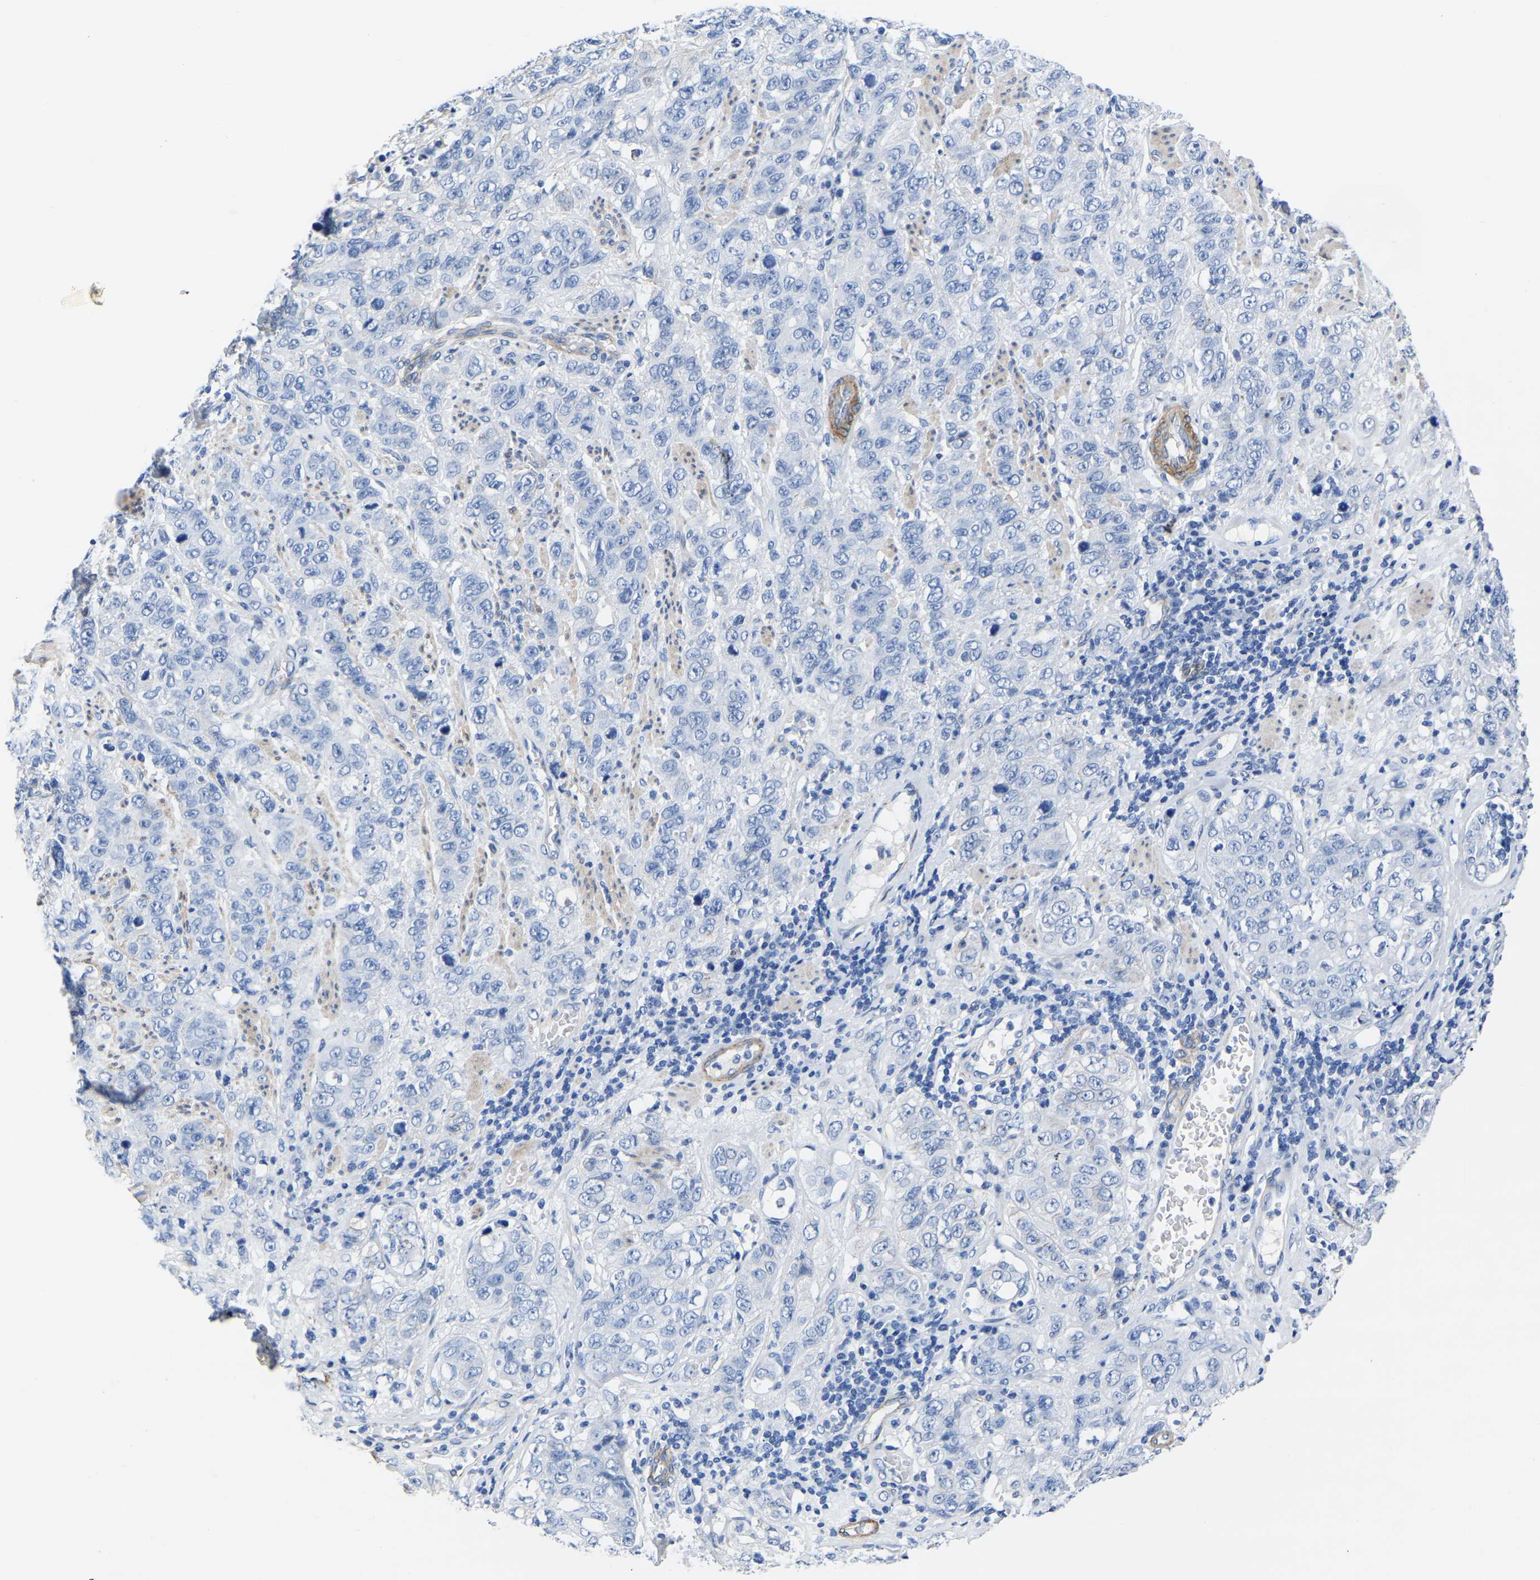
{"staining": {"intensity": "negative", "quantity": "none", "location": "none"}, "tissue": "stomach cancer", "cell_type": "Tumor cells", "image_type": "cancer", "snomed": [{"axis": "morphology", "description": "Adenocarcinoma, NOS"}, {"axis": "topography", "description": "Stomach"}], "caption": "Immunohistochemistry (IHC) of human stomach cancer reveals no positivity in tumor cells. (Brightfield microscopy of DAB IHC at high magnification).", "gene": "SLC45A3", "patient": {"sex": "male", "age": 48}}